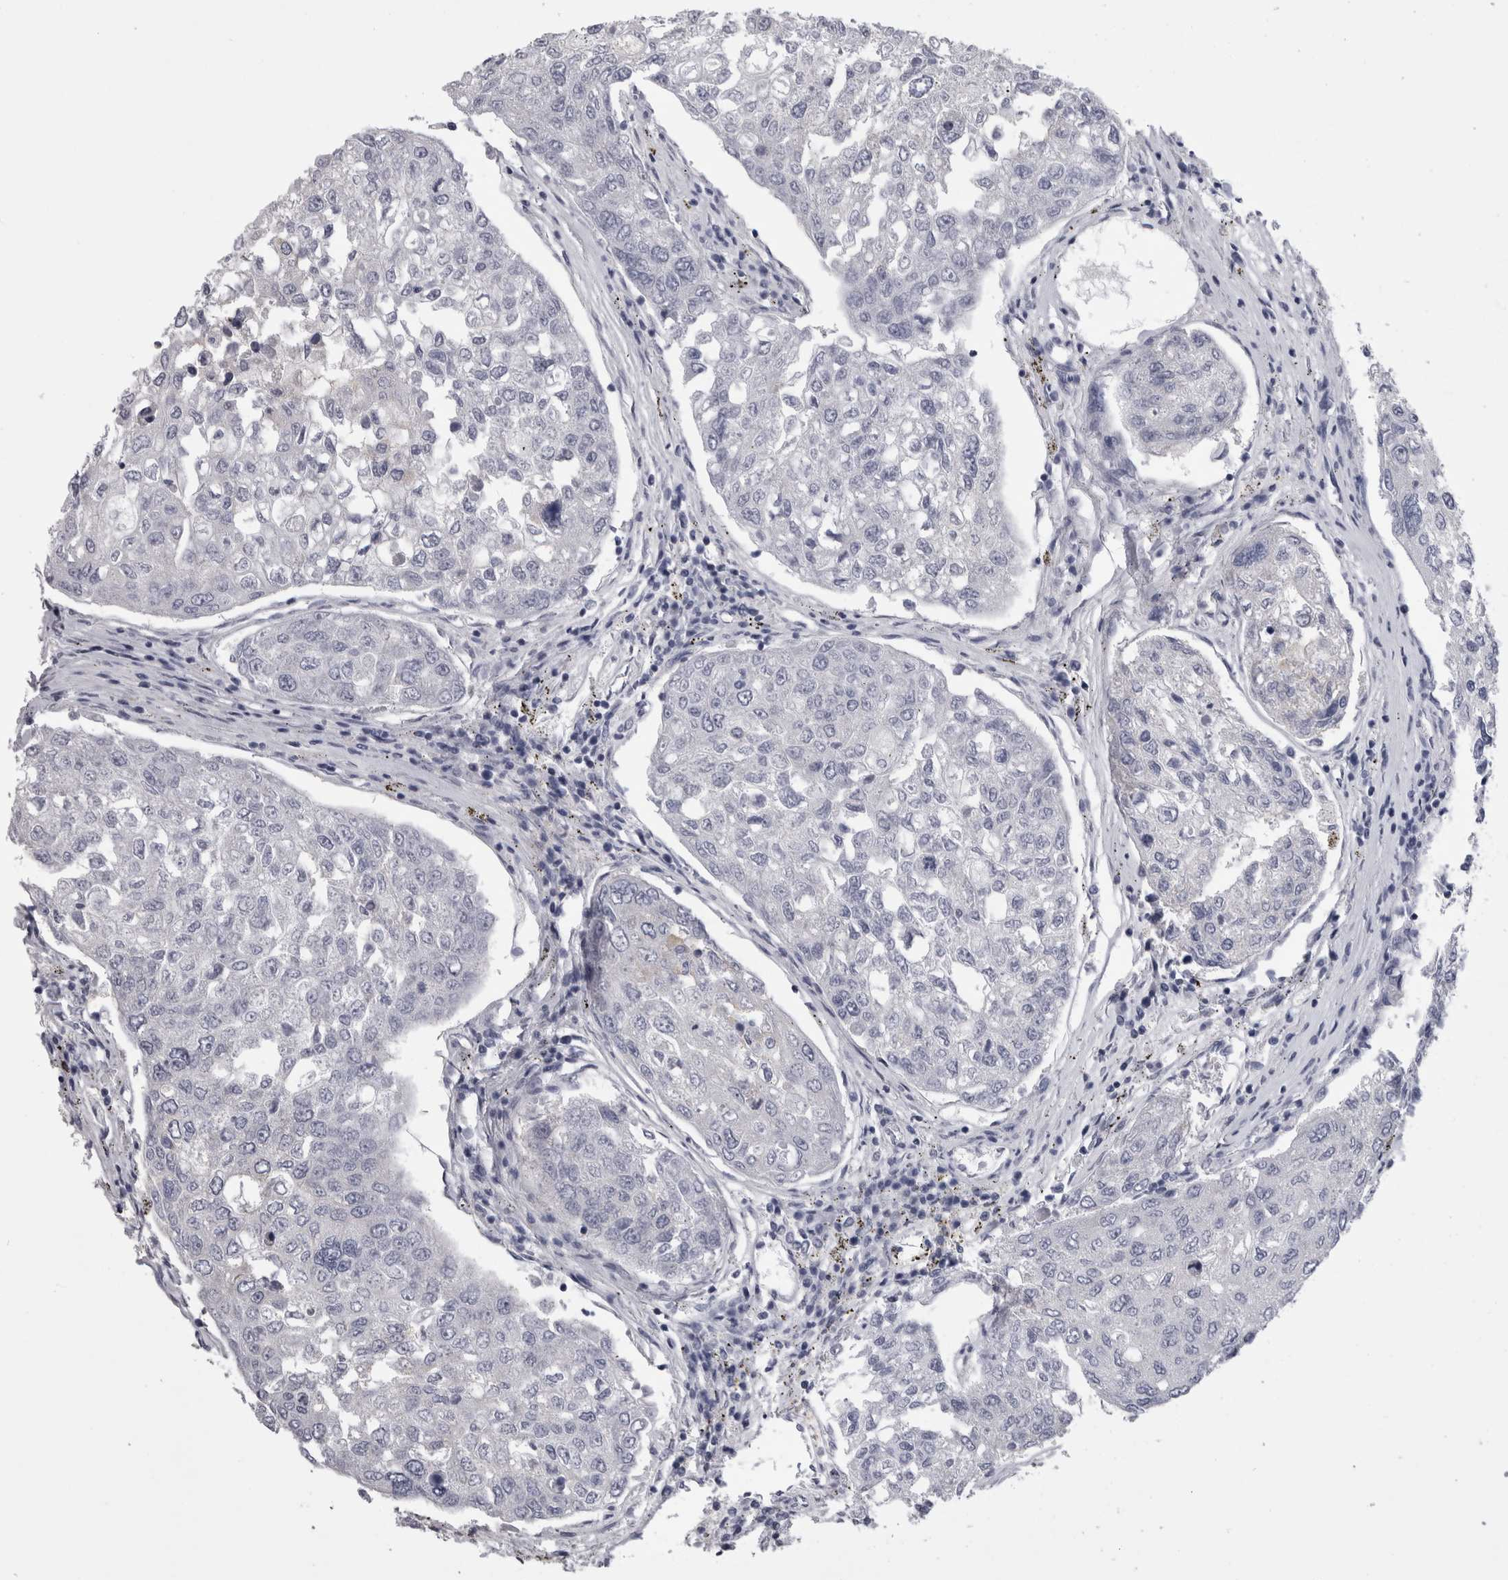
{"staining": {"intensity": "negative", "quantity": "none", "location": "none"}, "tissue": "urothelial cancer", "cell_type": "Tumor cells", "image_type": "cancer", "snomed": [{"axis": "morphology", "description": "Urothelial carcinoma, High grade"}, {"axis": "topography", "description": "Lymph node"}, {"axis": "topography", "description": "Urinary bladder"}], "caption": "High power microscopy histopathology image of an IHC histopathology image of urothelial carcinoma (high-grade), revealing no significant staining in tumor cells.", "gene": "AFMID", "patient": {"sex": "male", "age": 51}}